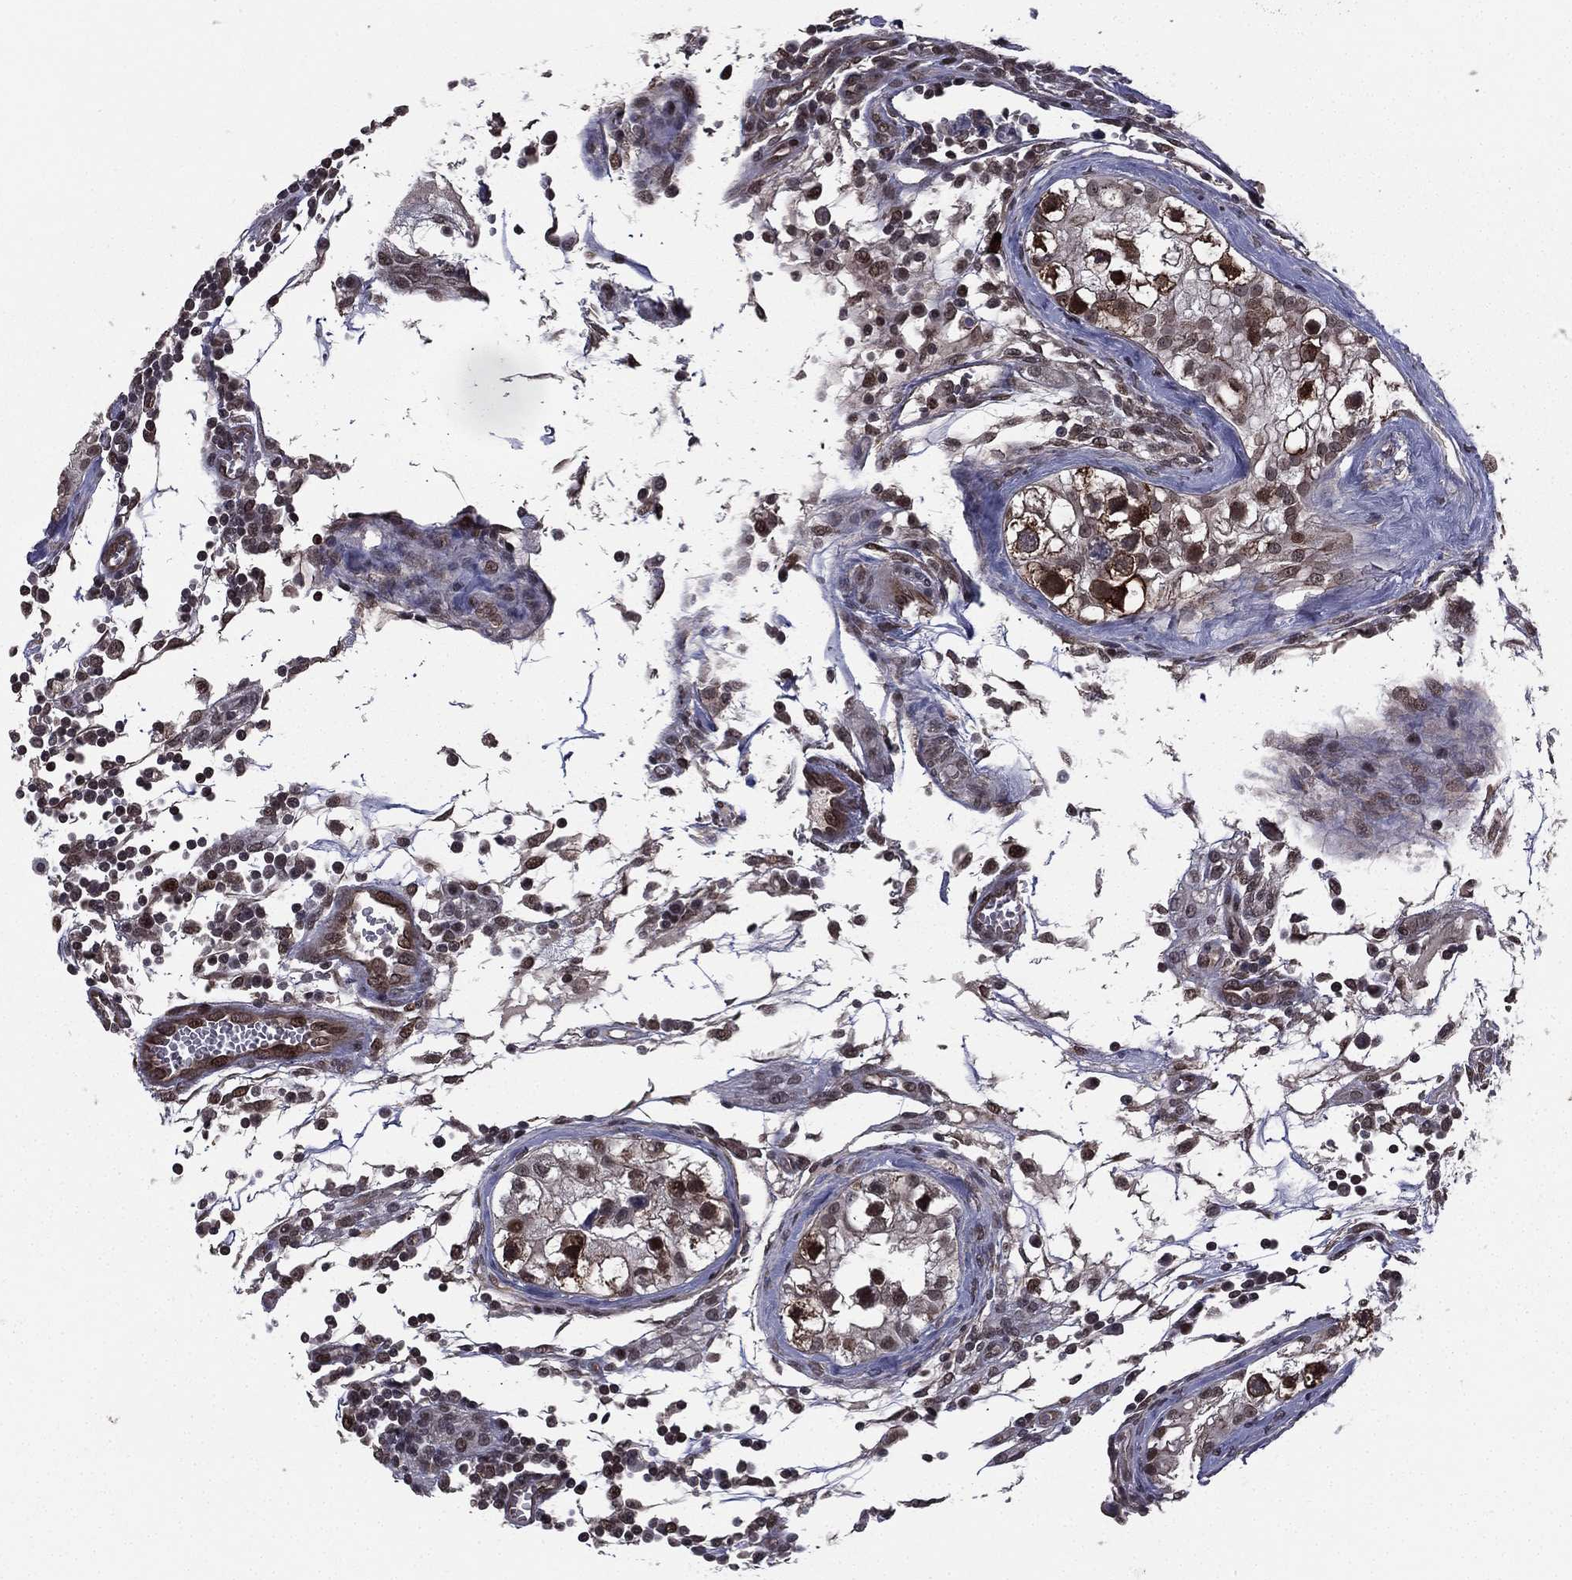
{"staining": {"intensity": "strong", "quantity": "<25%", "location": "nuclear"}, "tissue": "testis cancer", "cell_type": "Tumor cells", "image_type": "cancer", "snomed": [{"axis": "morphology", "description": "Carcinoma, Embryonal, NOS"}, {"axis": "topography", "description": "Testis"}], "caption": "The immunohistochemical stain labels strong nuclear staining in tumor cells of testis cancer tissue.", "gene": "RARB", "patient": {"sex": "male", "age": 23}}